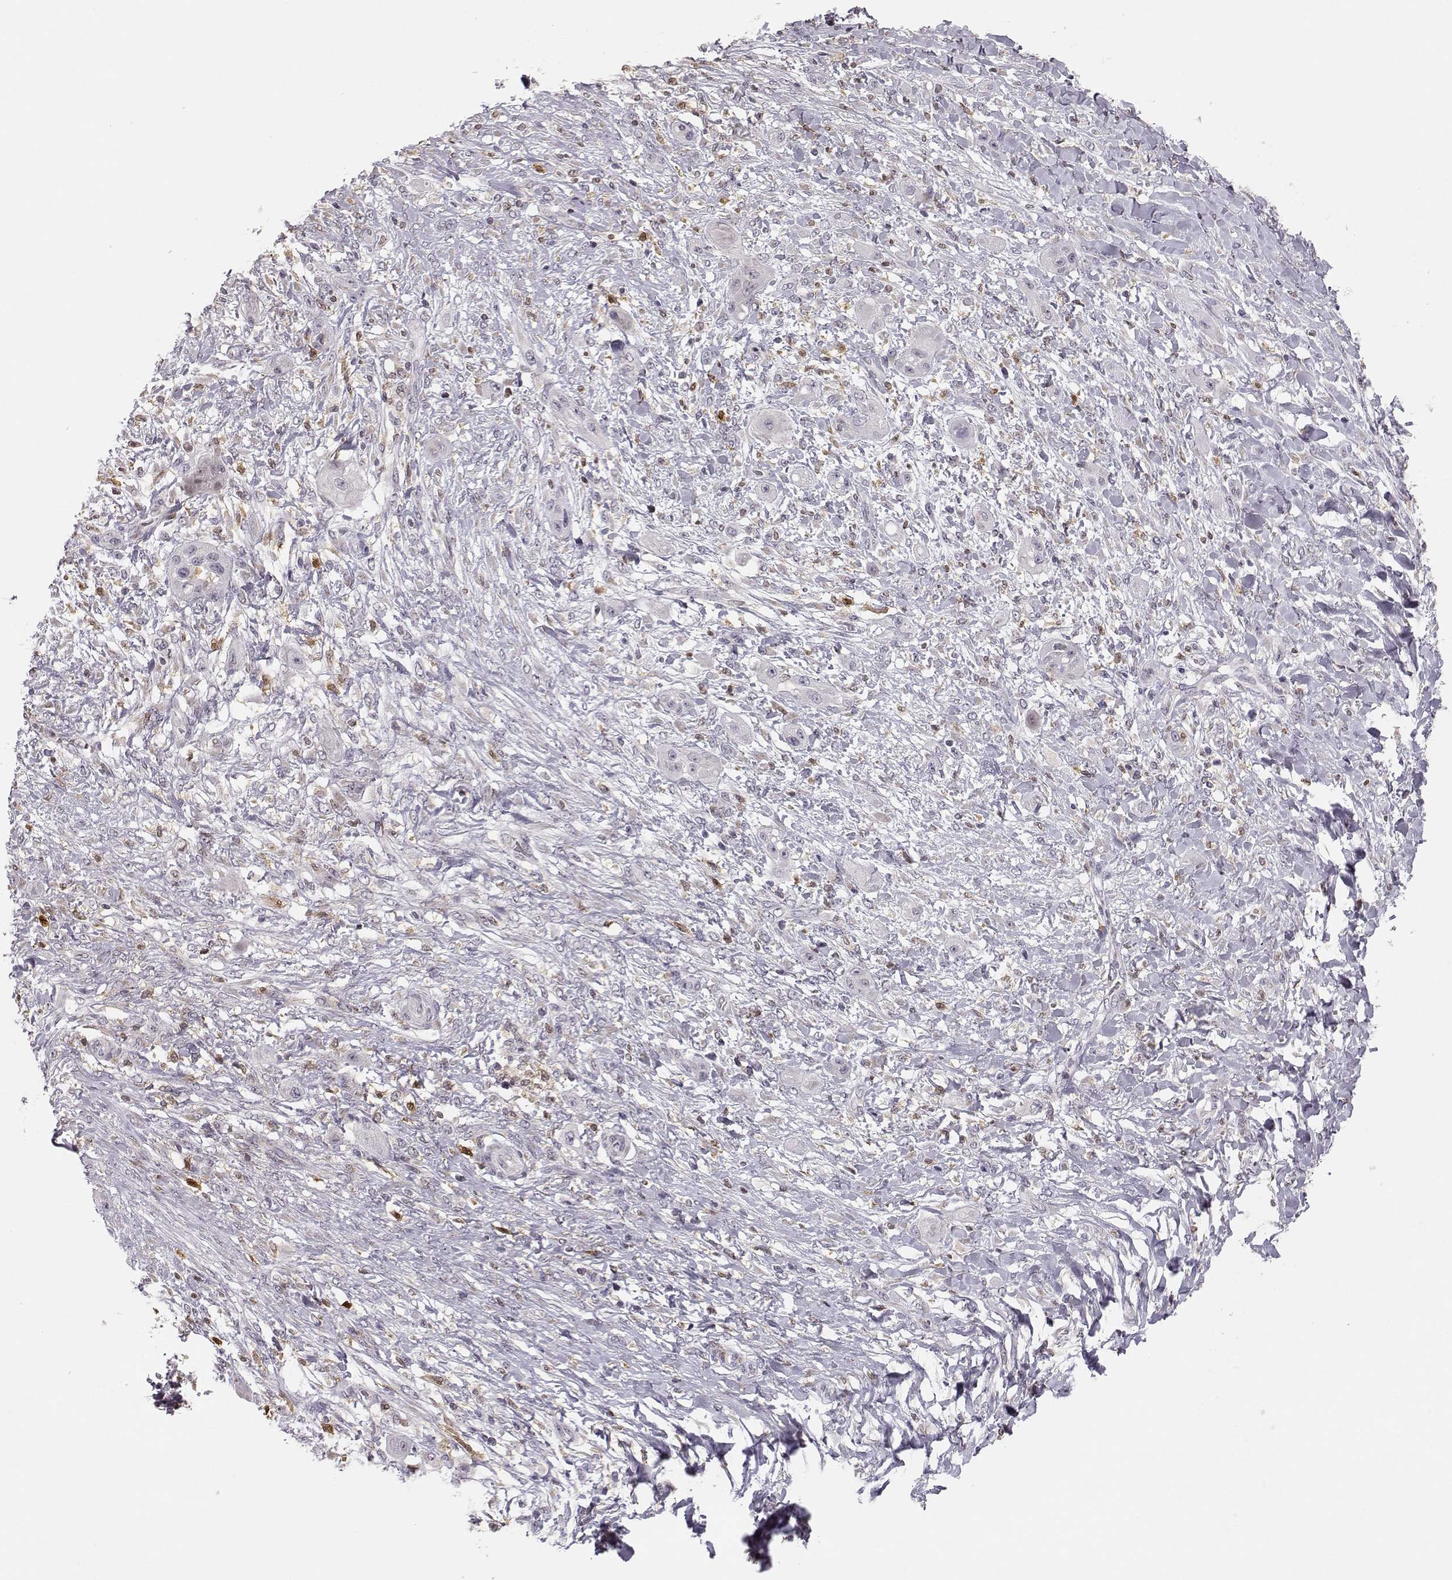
{"staining": {"intensity": "negative", "quantity": "none", "location": "none"}, "tissue": "skin cancer", "cell_type": "Tumor cells", "image_type": "cancer", "snomed": [{"axis": "morphology", "description": "Squamous cell carcinoma, NOS"}, {"axis": "topography", "description": "Skin"}], "caption": "Micrograph shows no significant protein positivity in tumor cells of skin cancer.", "gene": "HTR7", "patient": {"sex": "male", "age": 62}}